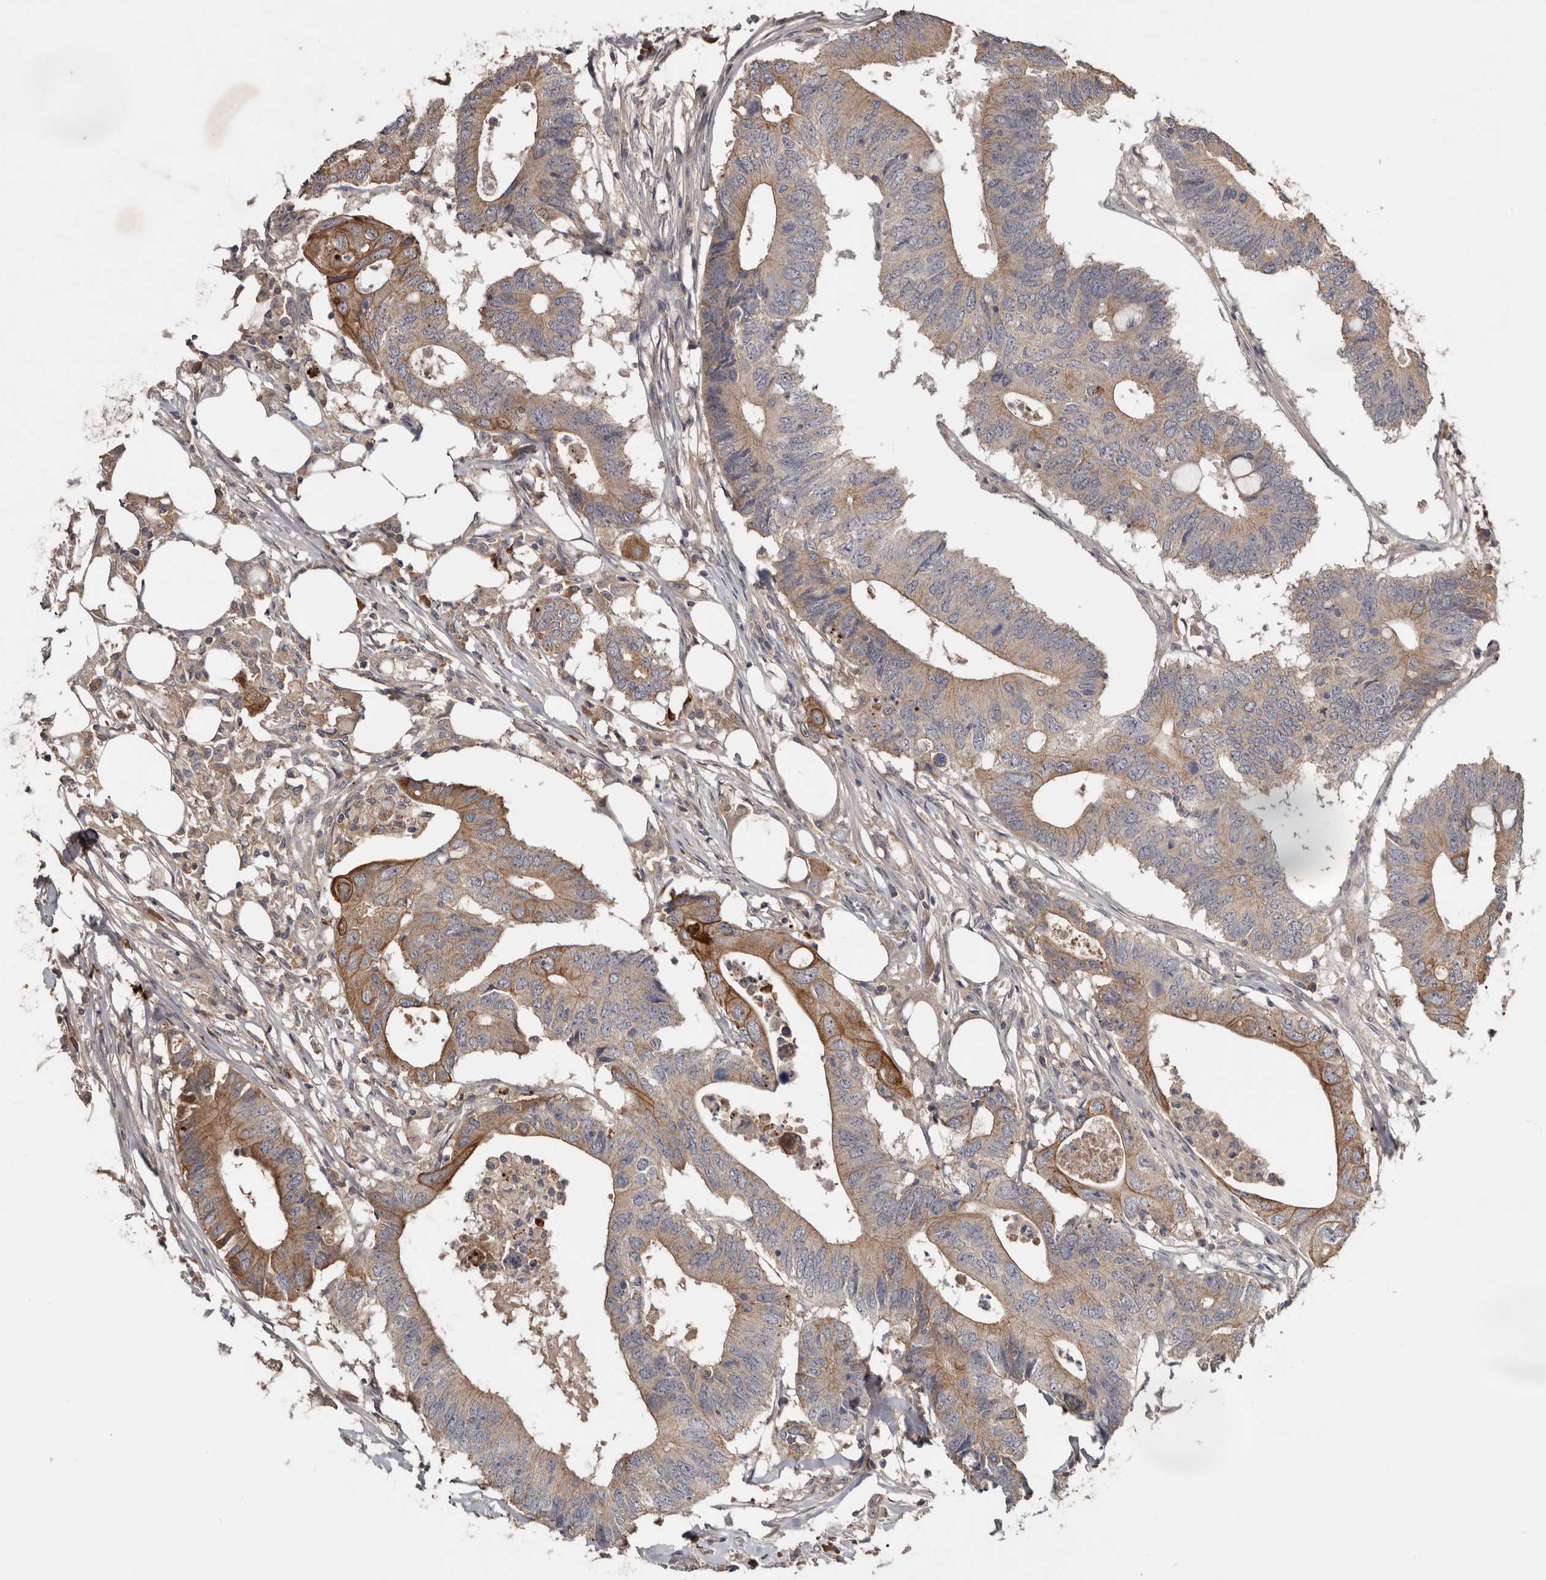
{"staining": {"intensity": "moderate", "quantity": "25%-75%", "location": "cytoplasmic/membranous"}, "tissue": "colorectal cancer", "cell_type": "Tumor cells", "image_type": "cancer", "snomed": [{"axis": "morphology", "description": "Adenocarcinoma, NOS"}, {"axis": "topography", "description": "Colon"}], "caption": "Immunohistochemistry (IHC) staining of colorectal adenocarcinoma, which exhibits medium levels of moderate cytoplasmic/membranous staining in about 25%-75% of tumor cells indicating moderate cytoplasmic/membranous protein expression. The staining was performed using DAB (3,3'-diaminobenzidine) (brown) for protein detection and nuclei were counterstained in hematoxylin (blue).", "gene": "NMUR1", "patient": {"sex": "male", "age": 71}}